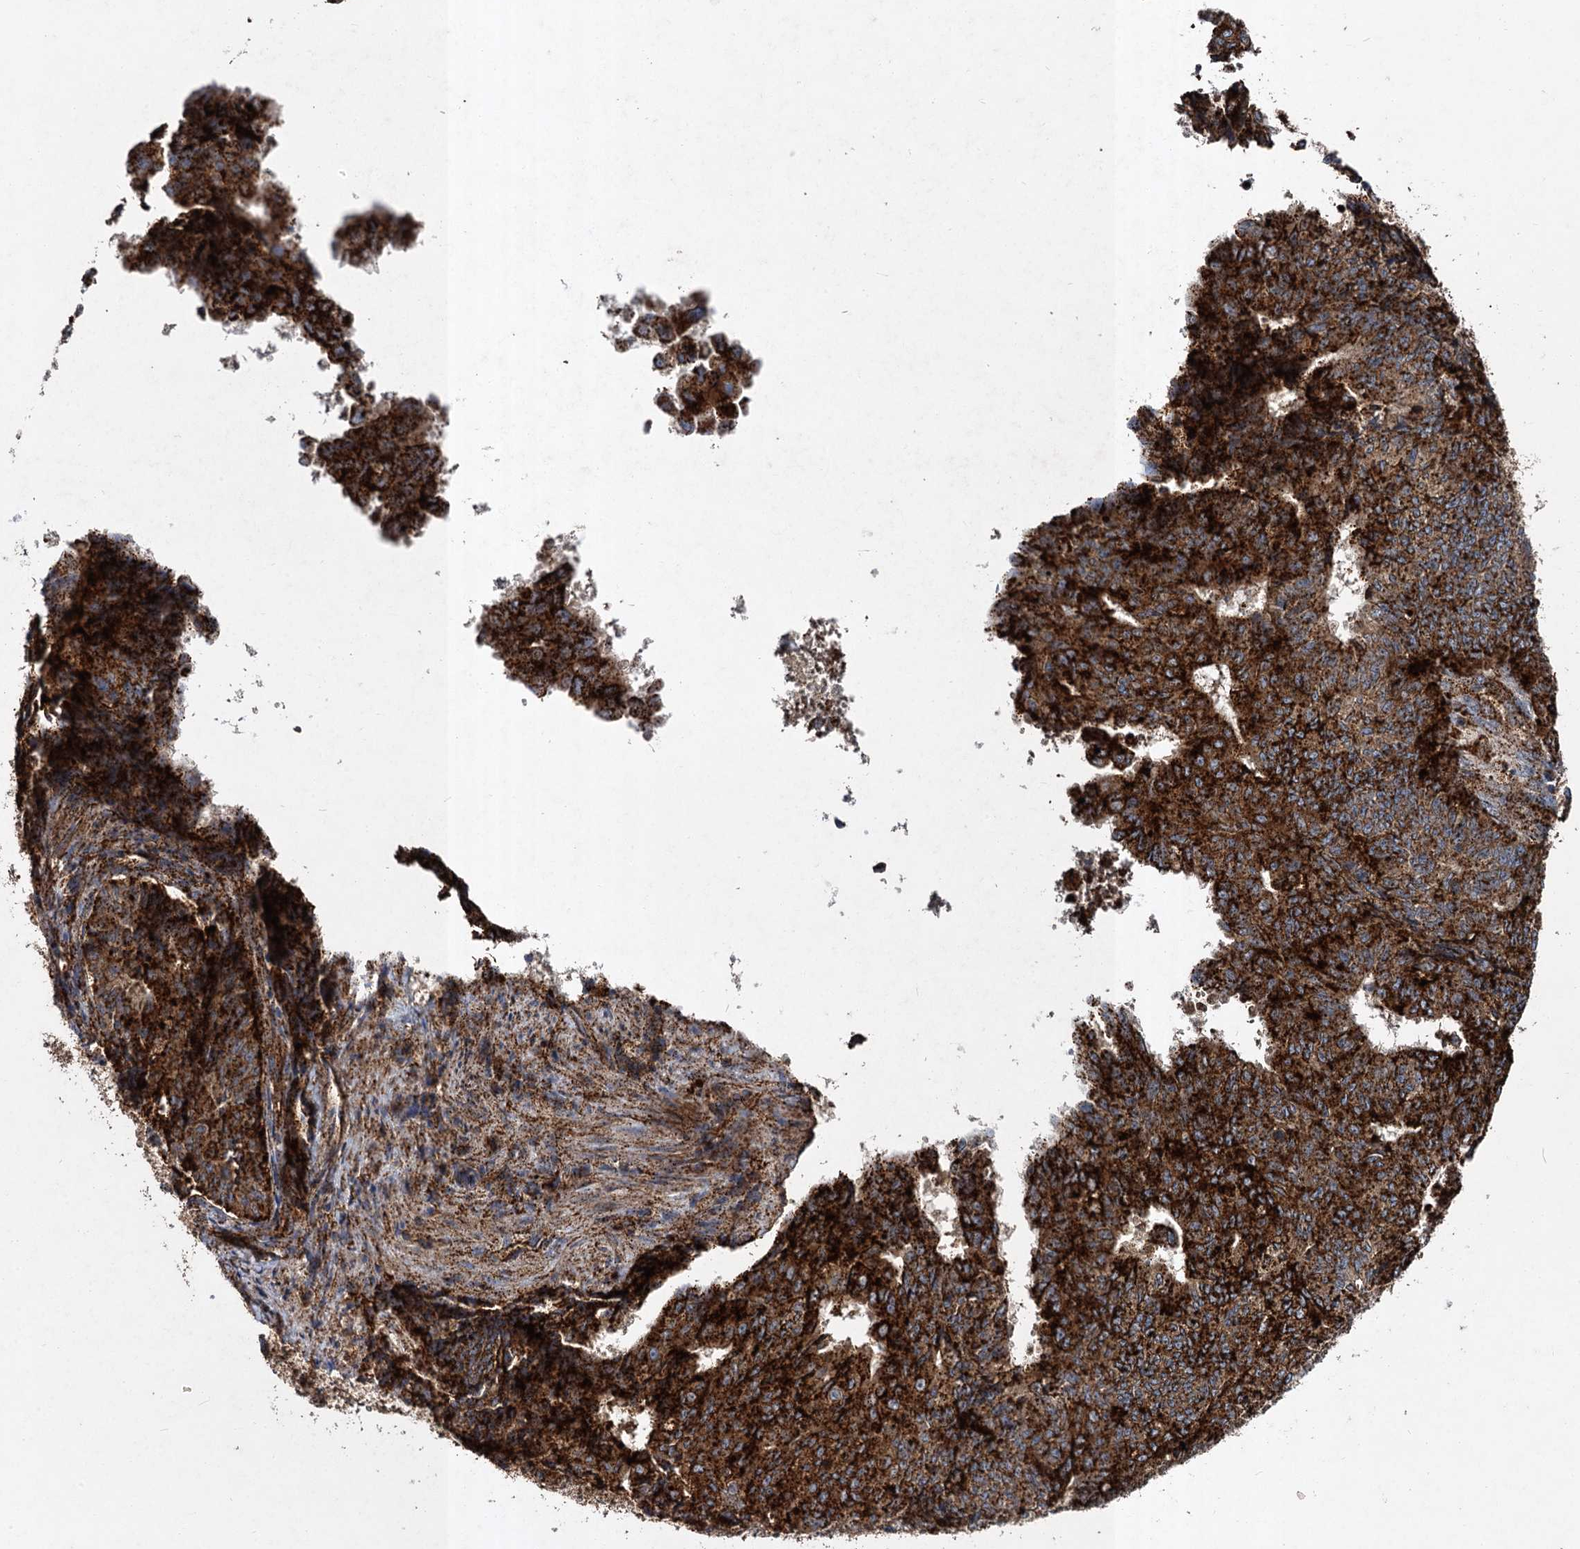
{"staining": {"intensity": "strong", "quantity": ">75%", "location": "cytoplasmic/membranous"}, "tissue": "endometrial cancer", "cell_type": "Tumor cells", "image_type": "cancer", "snomed": [{"axis": "morphology", "description": "Adenocarcinoma, NOS"}, {"axis": "topography", "description": "Endometrium"}], "caption": "About >75% of tumor cells in human endometrial cancer display strong cytoplasmic/membranous protein expression as visualized by brown immunohistochemical staining.", "gene": "GBA1", "patient": {"sex": "female", "age": 32}}